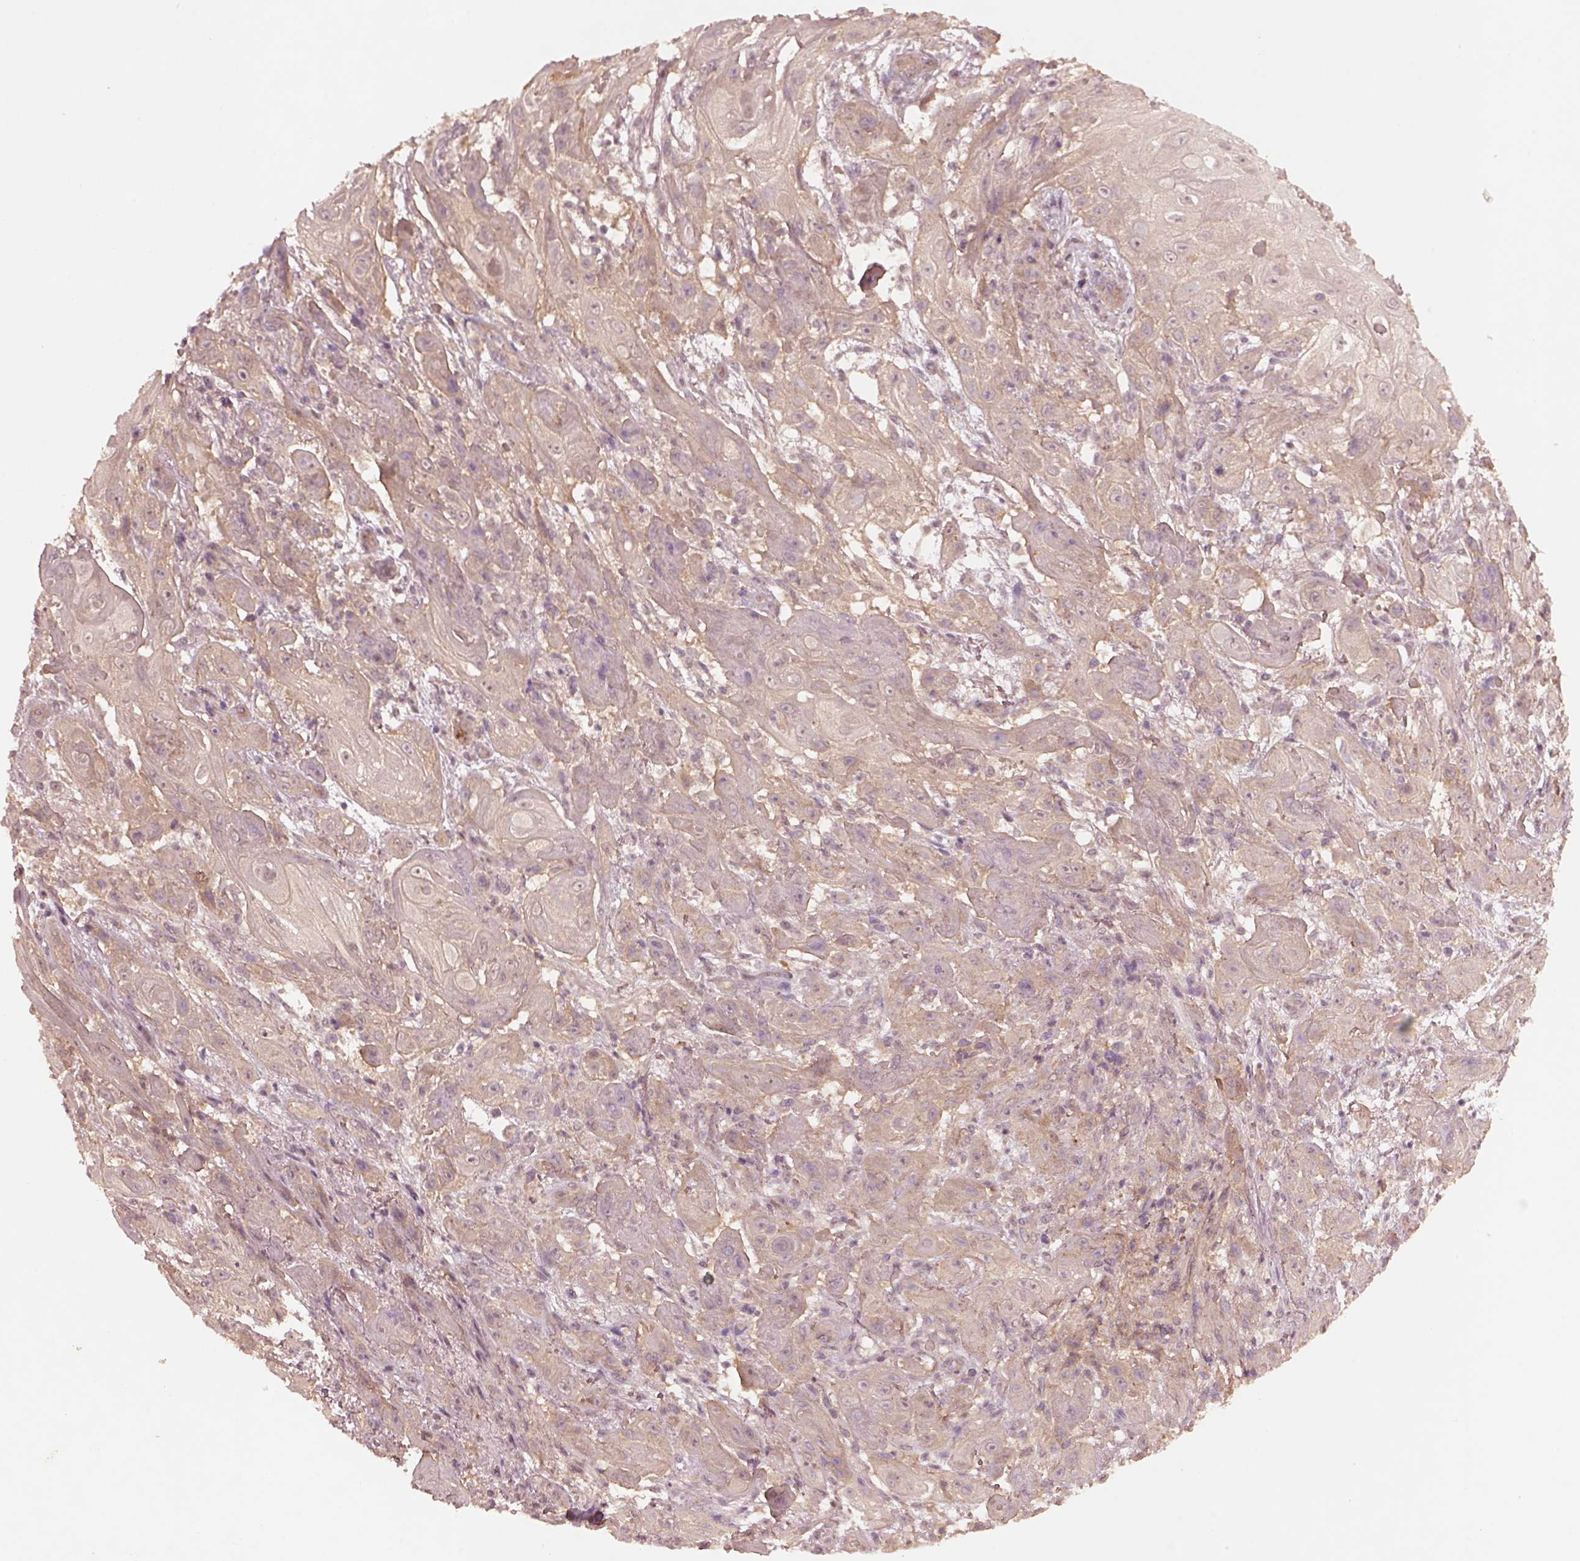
{"staining": {"intensity": "weak", "quantity": ">75%", "location": "cytoplasmic/membranous"}, "tissue": "skin cancer", "cell_type": "Tumor cells", "image_type": "cancer", "snomed": [{"axis": "morphology", "description": "Squamous cell carcinoma, NOS"}, {"axis": "topography", "description": "Skin"}], "caption": "Approximately >75% of tumor cells in skin cancer display weak cytoplasmic/membranous protein staining as visualized by brown immunohistochemical staining.", "gene": "FAM234A", "patient": {"sex": "male", "age": 62}}